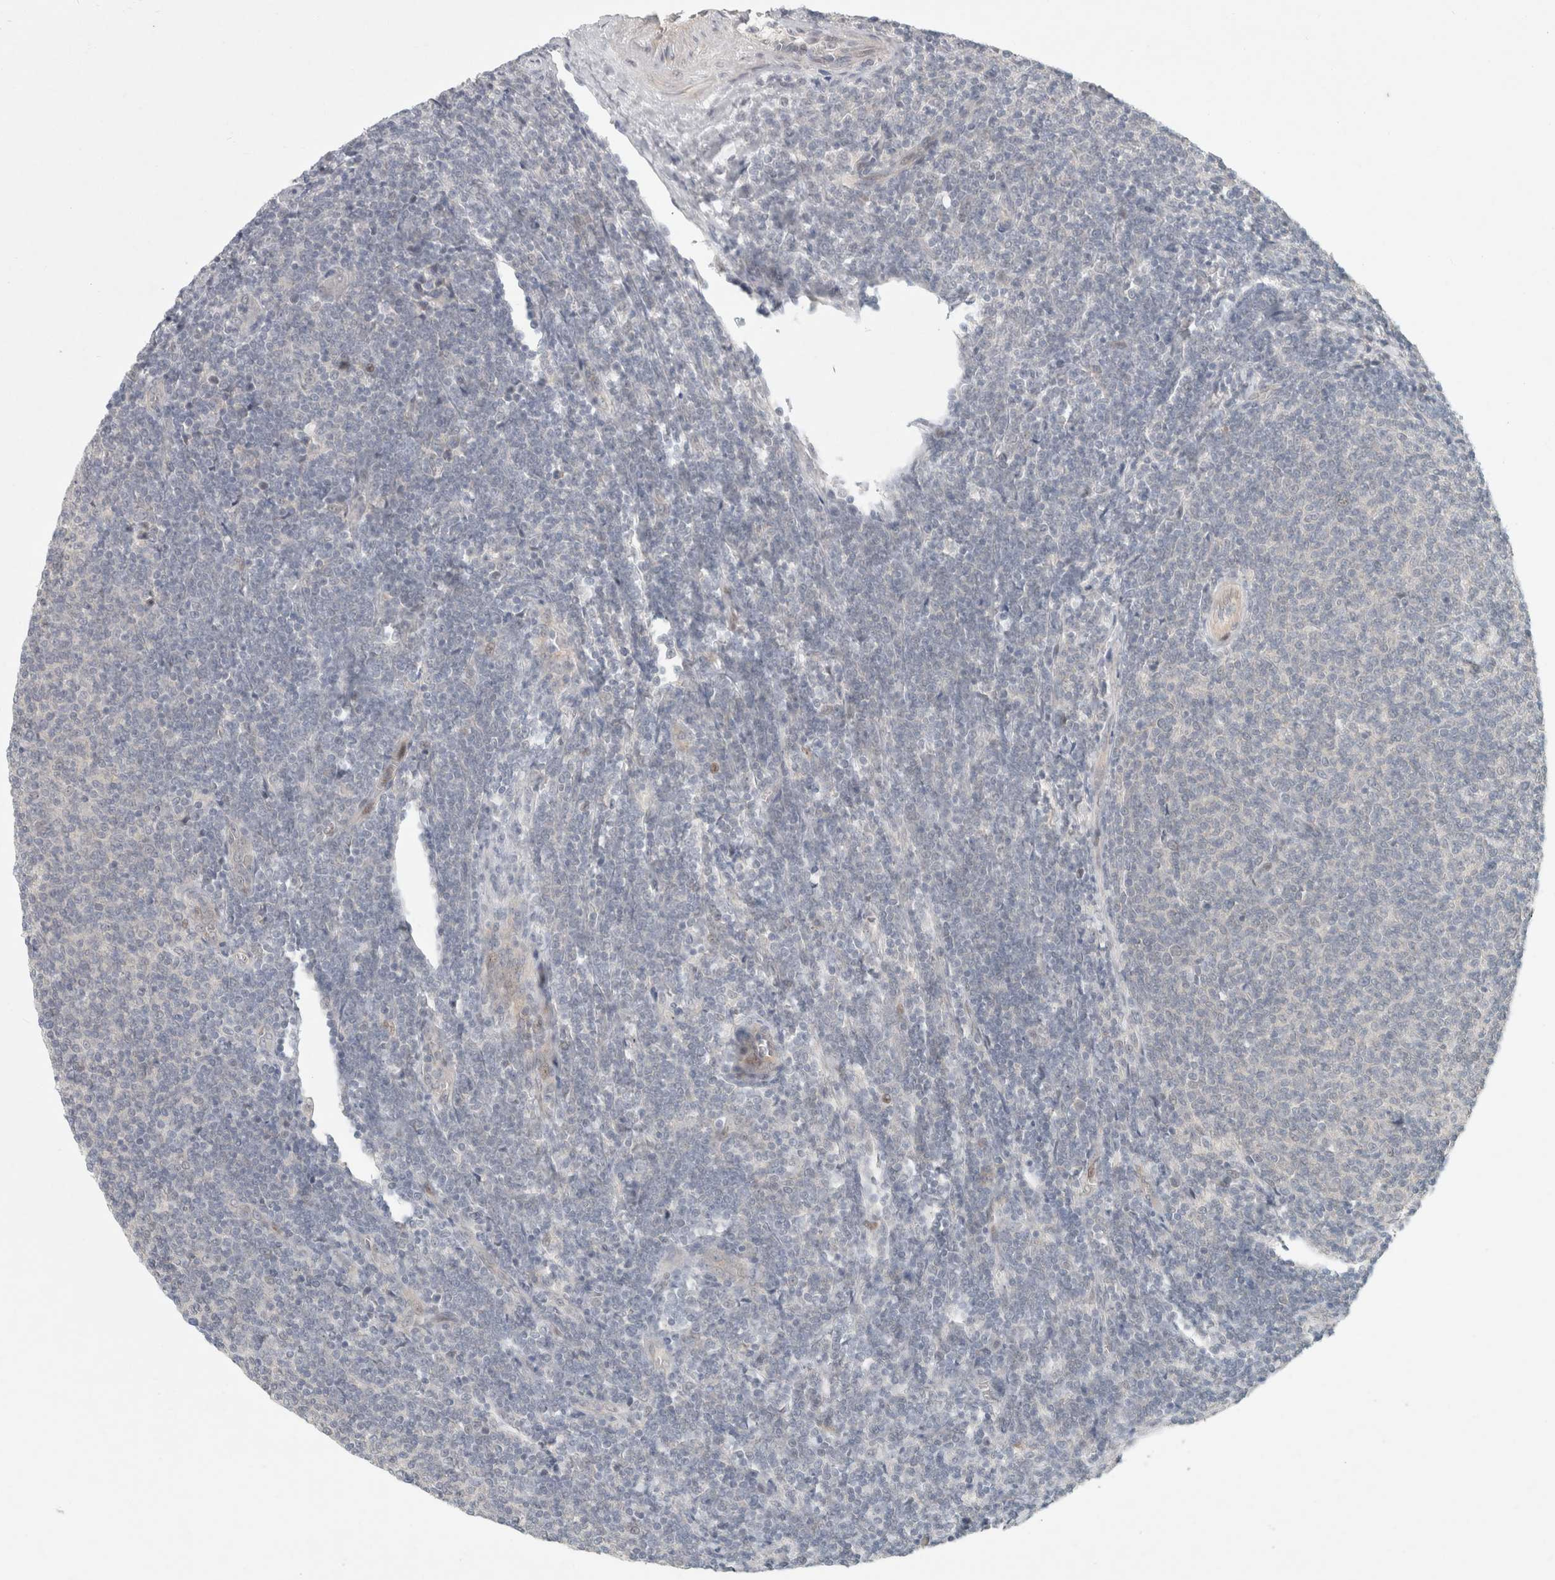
{"staining": {"intensity": "negative", "quantity": "none", "location": "none"}, "tissue": "lymphoma", "cell_type": "Tumor cells", "image_type": "cancer", "snomed": [{"axis": "morphology", "description": "Malignant lymphoma, non-Hodgkin's type, Low grade"}, {"axis": "topography", "description": "Lymph node"}], "caption": "An immunohistochemistry (IHC) histopathology image of low-grade malignant lymphoma, non-Hodgkin's type is shown. There is no staining in tumor cells of low-grade malignant lymphoma, non-Hodgkin's type.", "gene": "RASAL2", "patient": {"sex": "male", "age": 66}}